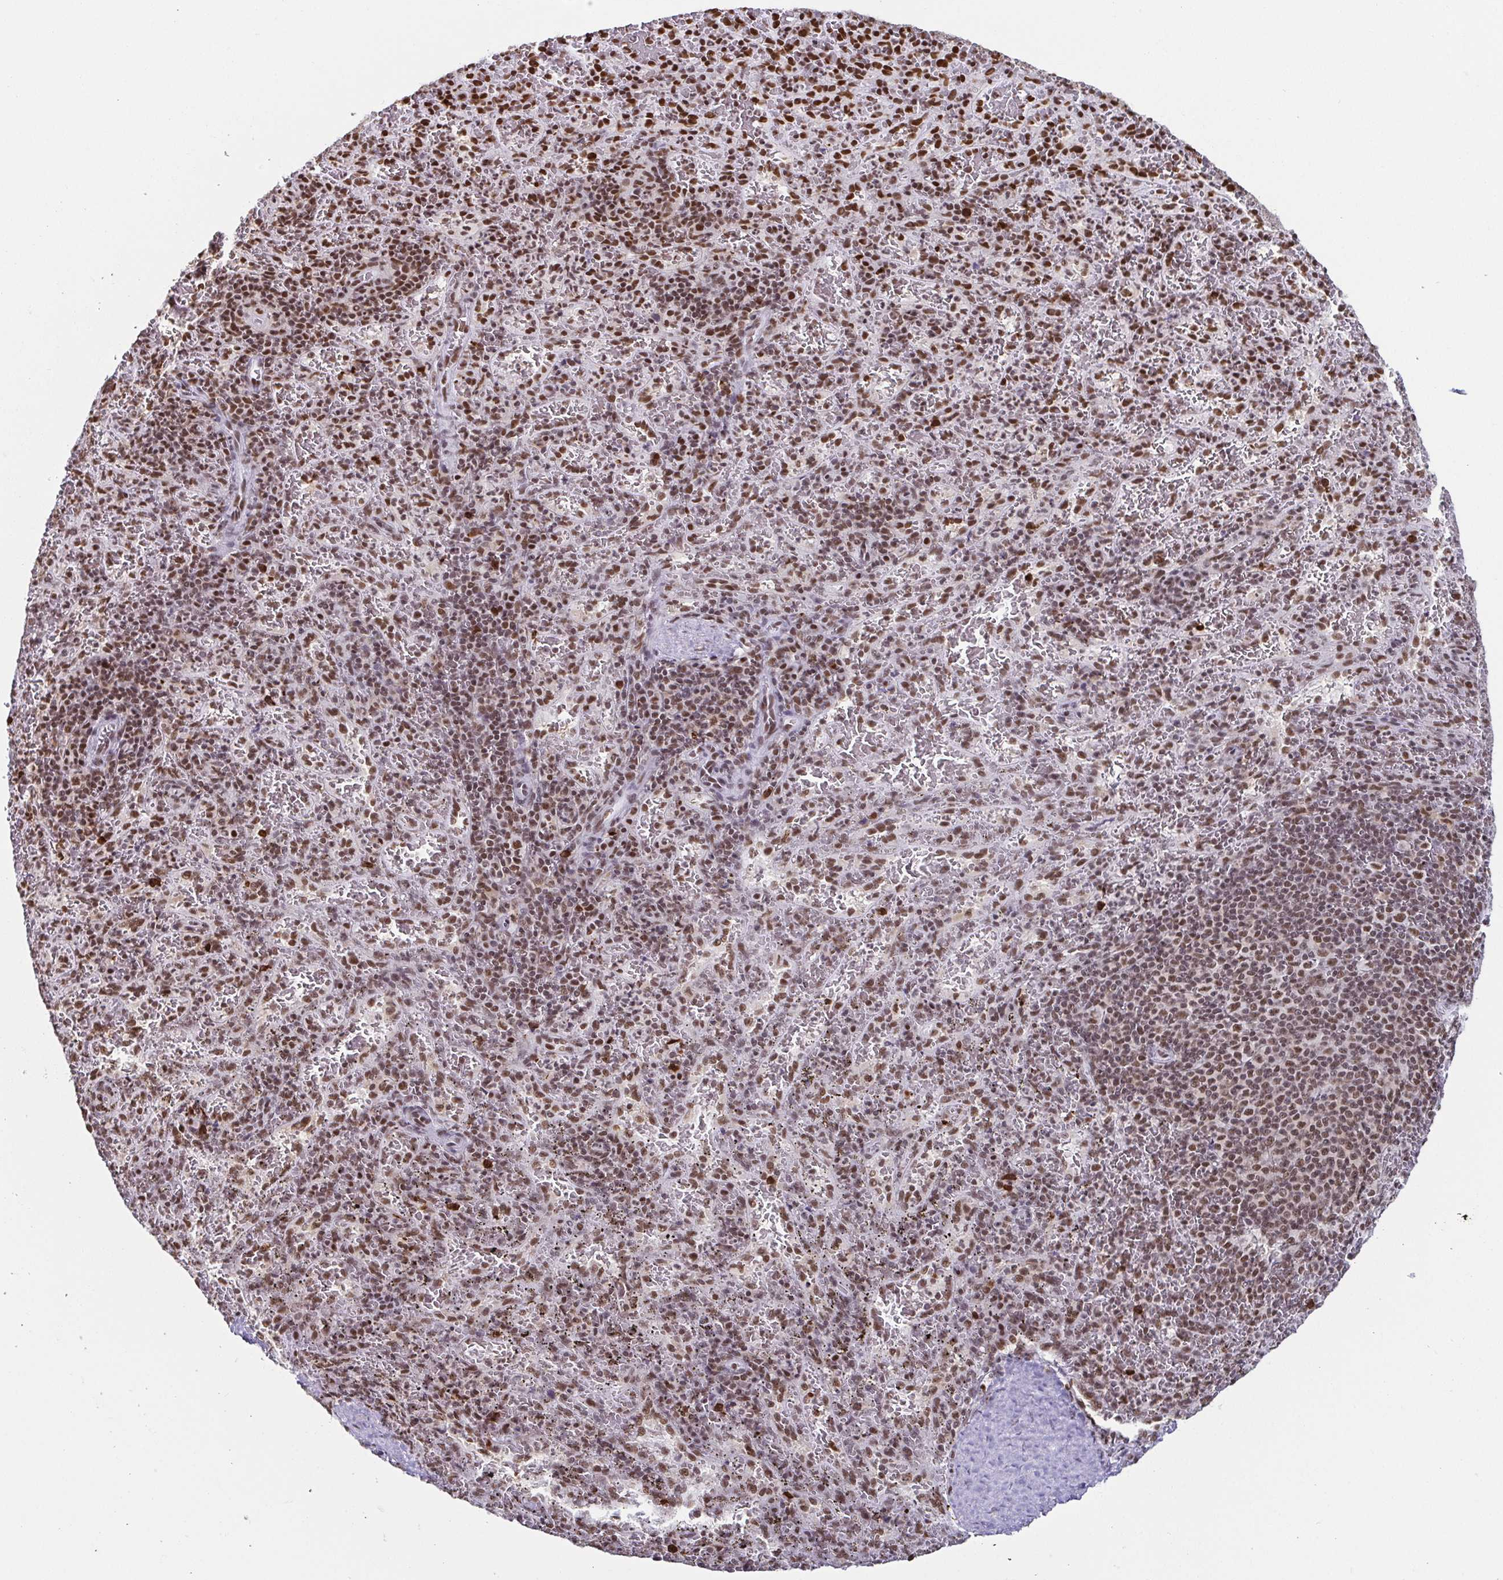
{"staining": {"intensity": "strong", "quantity": "25%-75%", "location": "nuclear"}, "tissue": "spleen", "cell_type": "Cells in red pulp", "image_type": "normal", "snomed": [{"axis": "morphology", "description": "Normal tissue, NOS"}, {"axis": "topography", "description": "Spleen"}], "caption": "IHC of unremarkable spleen displays high levels of strong nuclear positivity in about 25%-75% of cells in red pulp.", "gene": "EWSR1", "patient": {"sex": "male", "age": 57}}